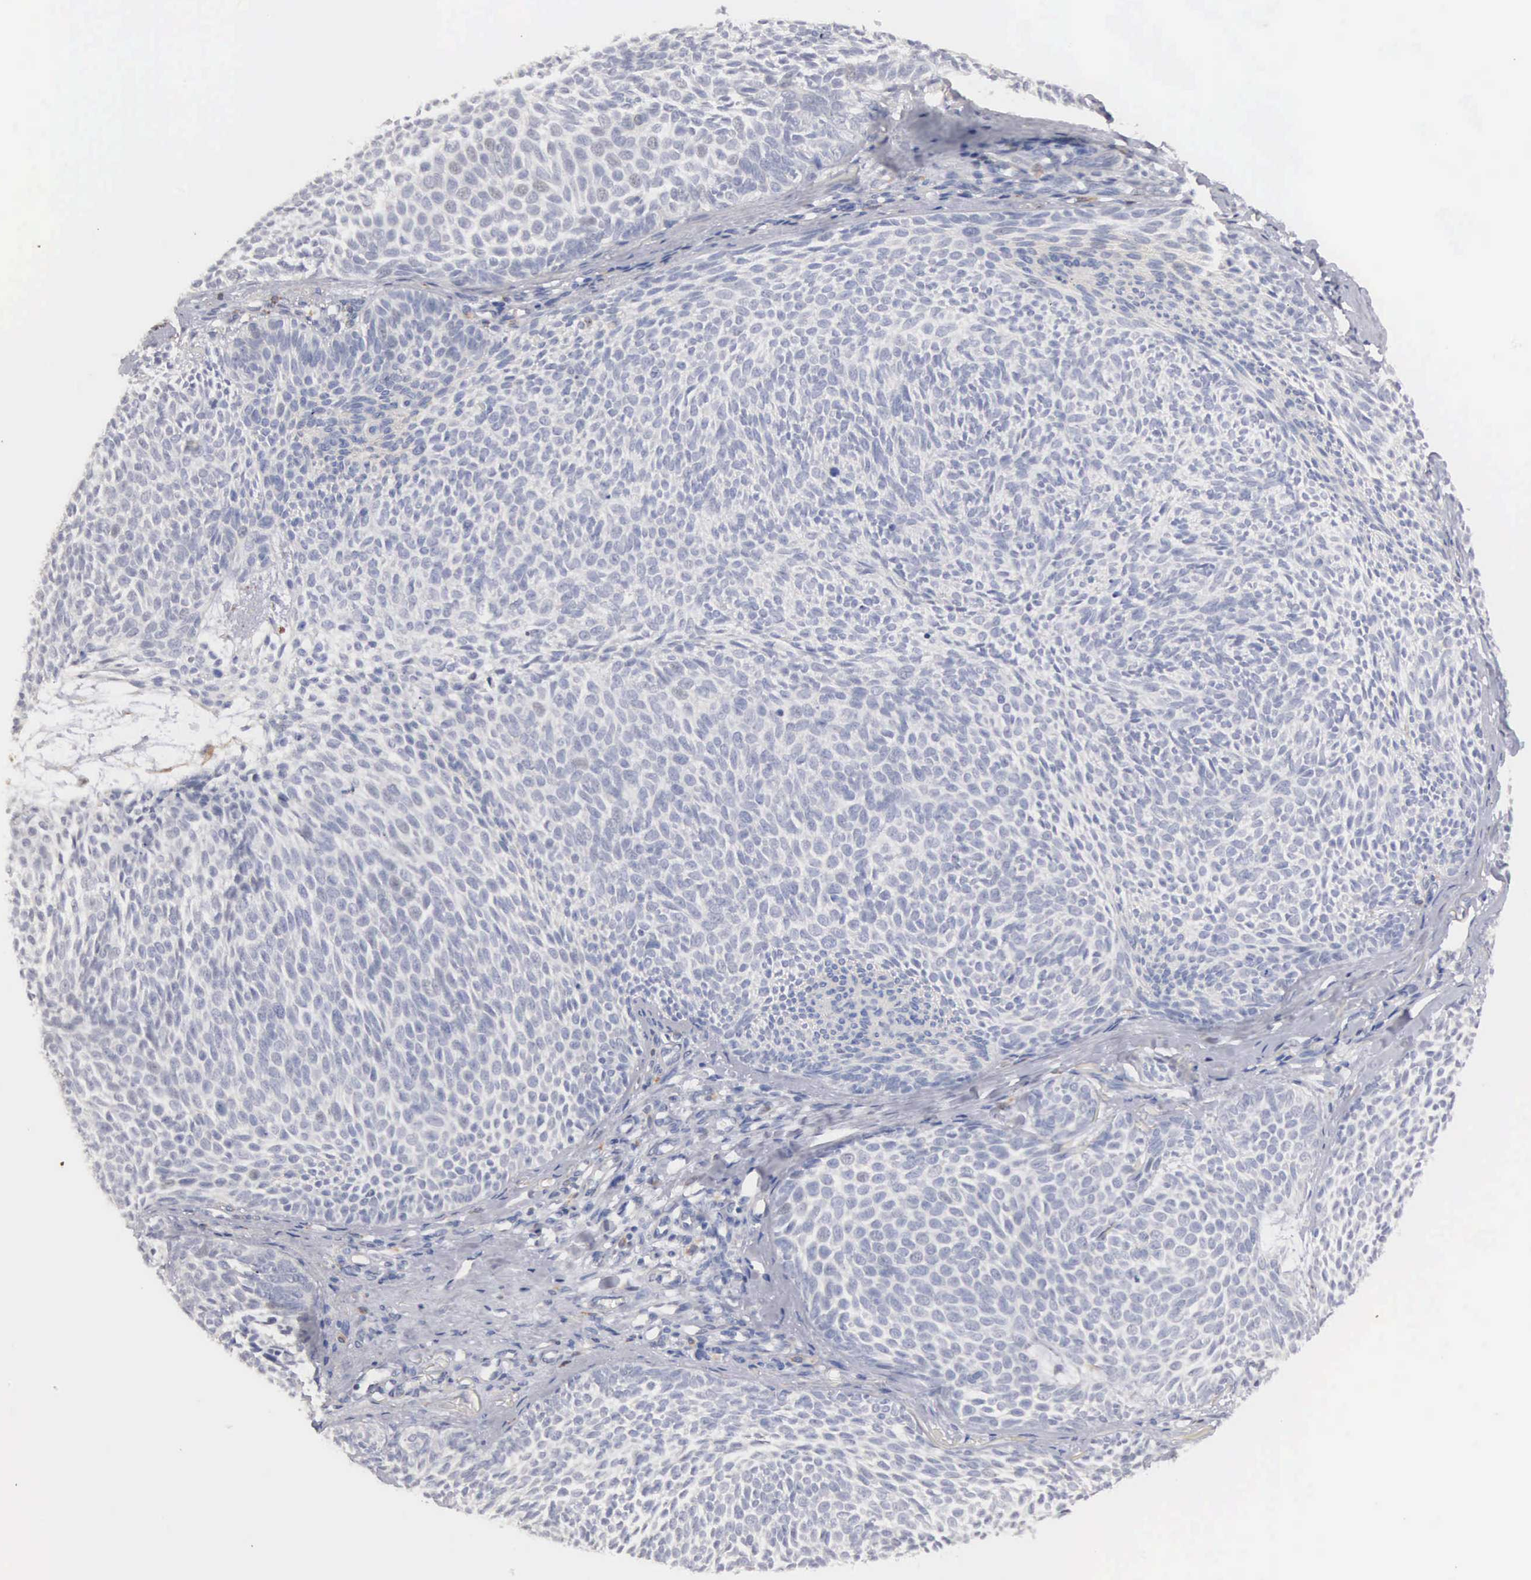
{"staining": {"intensity": "negative", "quantity": "none", "location": "none"}, "tissue": "skin cancer", "cell_type": "Tumor cells", "image_type": "cancer", "snomed": [{"axis": "morphology", "description": "Basal cell carcinoma"}, {"axis": "topography", "description": "Skin"}], "caption": "Immunohistochemistry (IHC) of human skin cancer demonstrates no positivity in tumor cells. The staining was performed using DAB (3,3'-diaminobenzidine) to visualize the protein expression in brown, while the nuclei were stained in blue with hematoxylin (Magnification: 20x).", "gene": "ELFN2", "patient": {"sex": "male", "age": 84}}